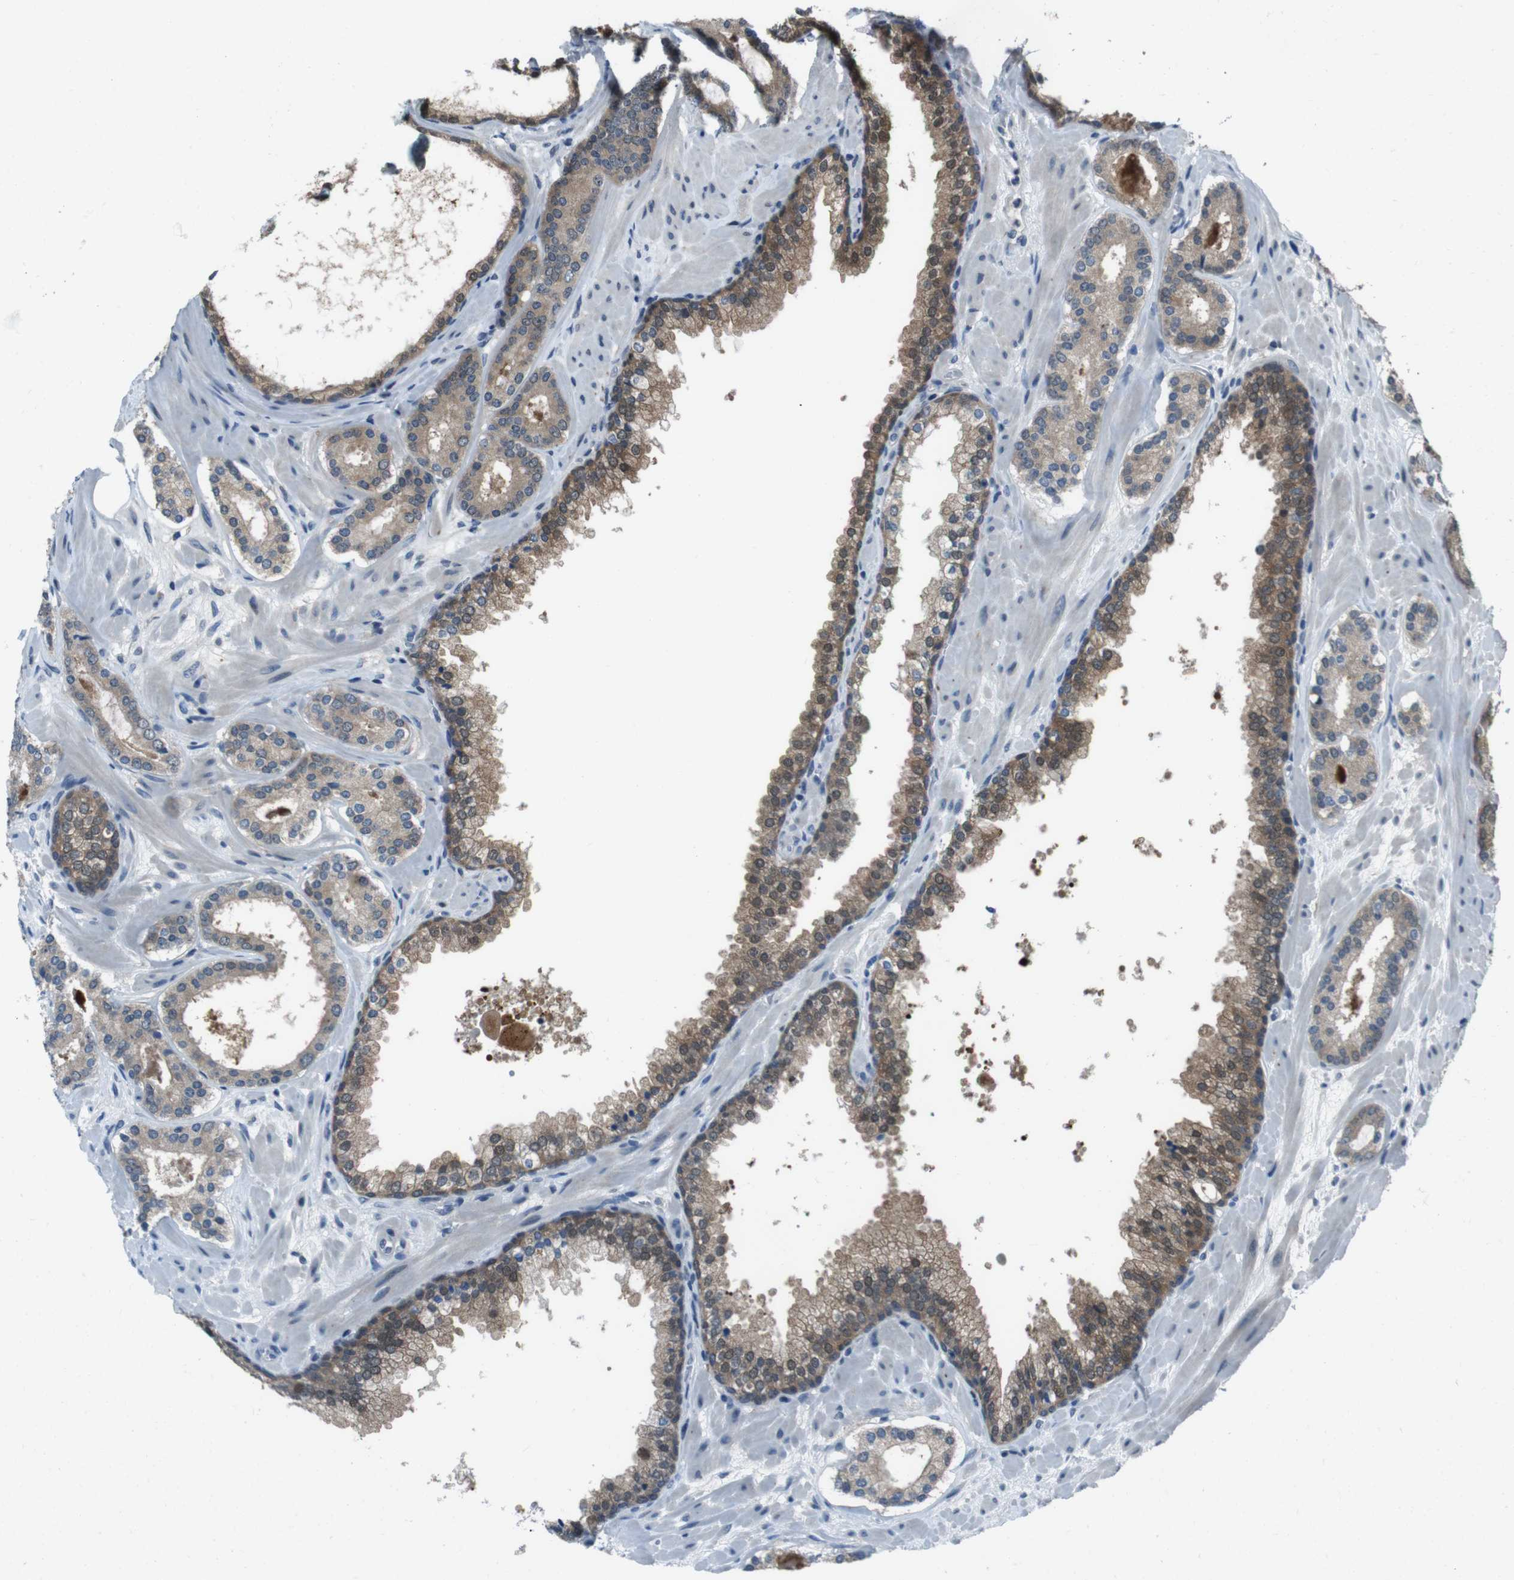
{"staining": {"intensity": "weak", "quantity": ">75%", "location": "cytoplasmic/membranous"}, "tissue": "prostate cancer", "cell_type": "Tumor cells", "image_type": "cancer", "snomed": [{"axis": "morphology", "description": "Adenocarcinoma, Low grade"}, {"axis": "topography", "description": "Prostate"}], "caption": "Adenocarcinoma (low-grade) (prostate) tissue demonstrates weak cytoplasmic/membranous expression in about >75% of tumor cells", "gene": "LRP5", "patient": {"sex": "male", "age": 63}}